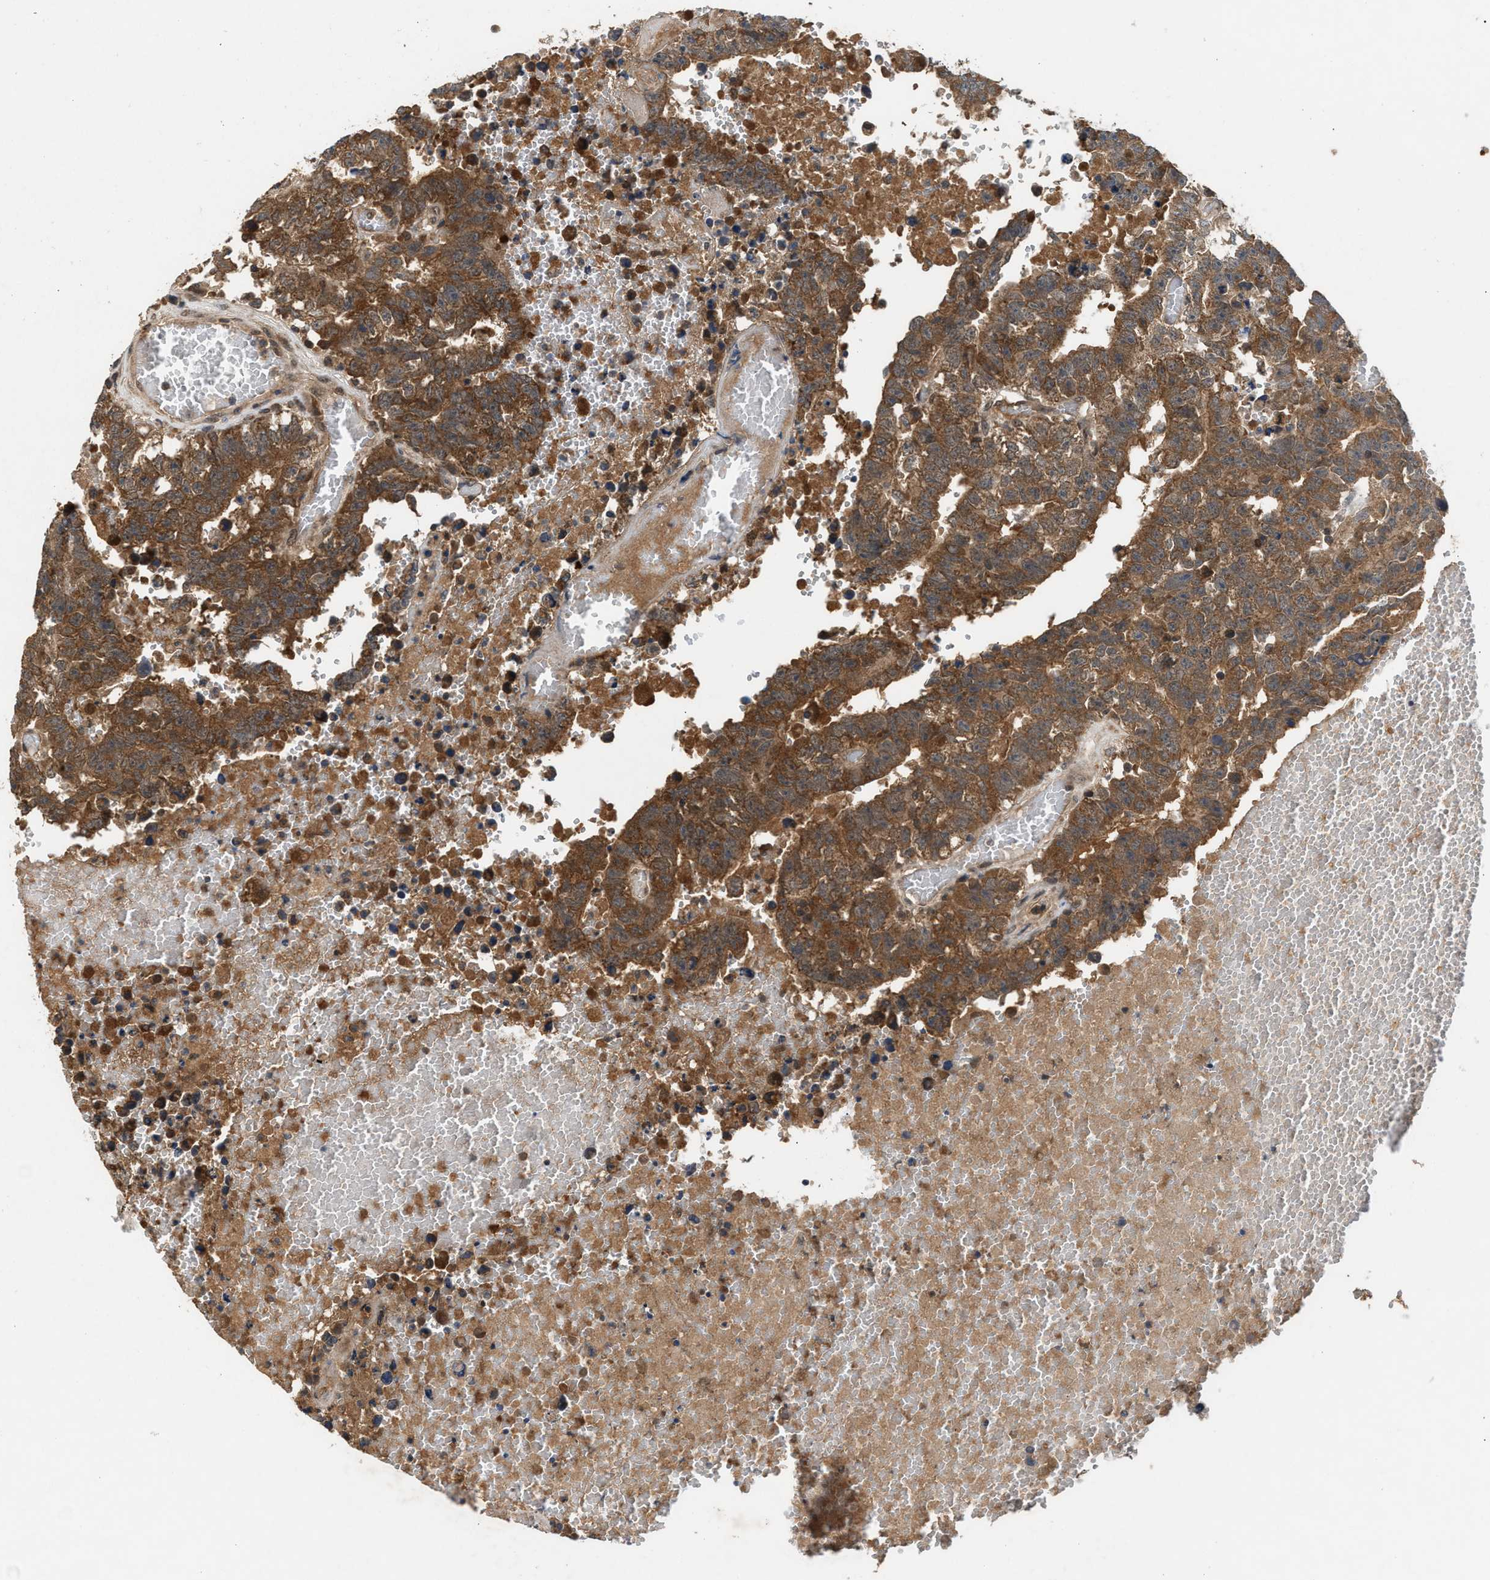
{"staining": {"intensity": "moderate", "quantity": ">75%", "location": "cytoplasmic/membranous"}, "tissue": "testis cancer", "cell_type": "Tumor cells", "image_type": "cancer", "snomed": [{"axis": "morphology", "description": "Carcinoma, Embryonal, NOS"}, {"axis": "topography", "description": "Testis"}], "caption": "Immunohistochemical staining of testis cancer exhibits medium levels of moderate cytoplasmic/membranous staining in approximately >75% of tumor cells. Using DAB (brown) and hematoxylin (blue) stains, captured at high magnification using brightfield microscopy.", "gene": "RUSC2", "patient": {"sex": "male", "age": 25}}